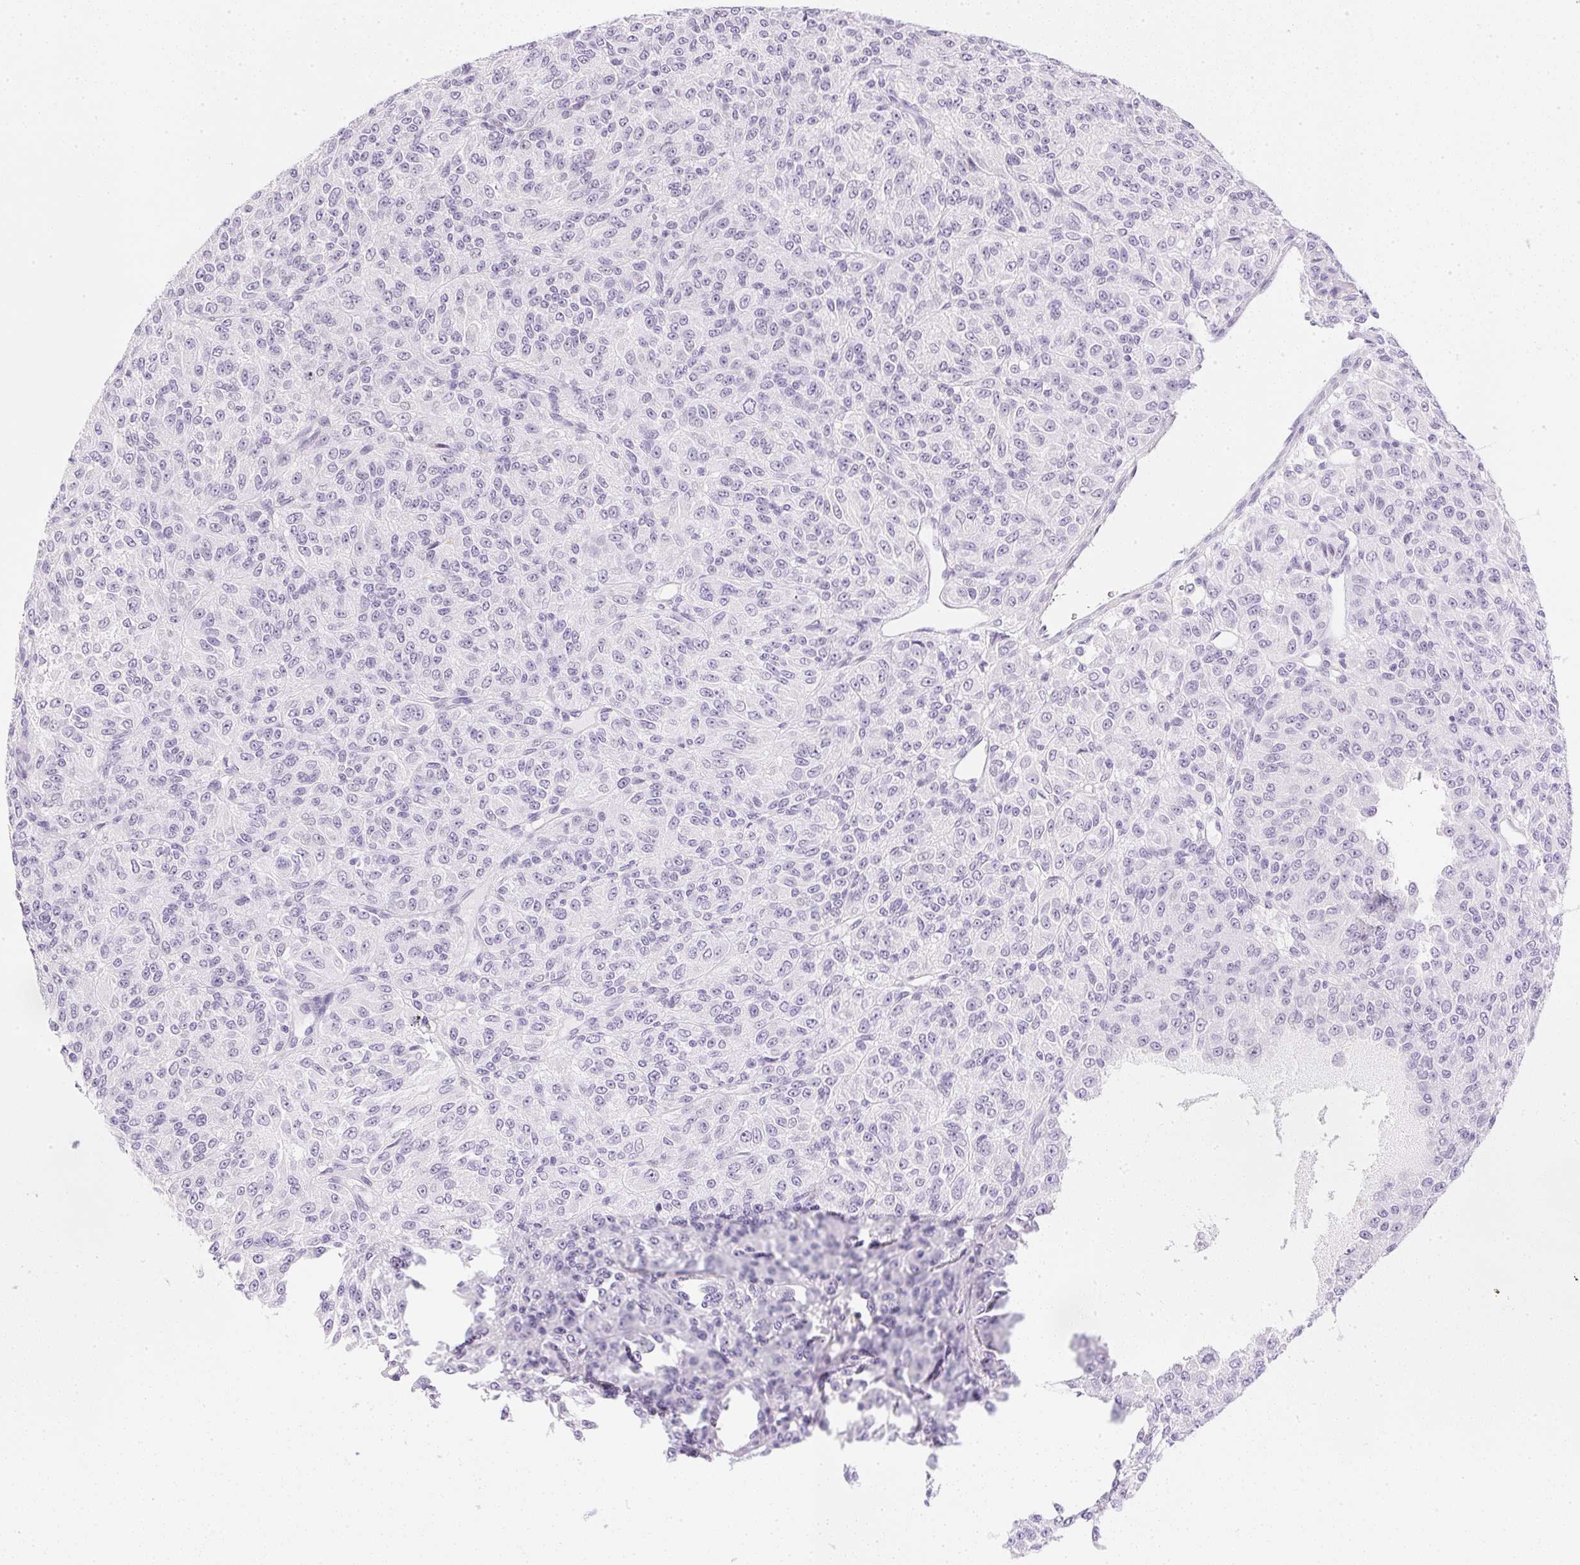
{"staining": {"intensity": "negative", "quantity": "none", "location": "none"}, "tissue": "melanoma", "cell_type": "Tumor cells", "image_type": "cancer", "snomed": [{"axis": "morphology", "description": "Malignant melanoma, Metastatic site"}, {"axis": "topography", "description": "Brain"}], "caption": "This is an IHC photomicrograph of human malignant melanoma (metastatic site). There is no staining in tumor cells.", "gene": "CPB1", "patient": {"sex": "female", "age": 56}}